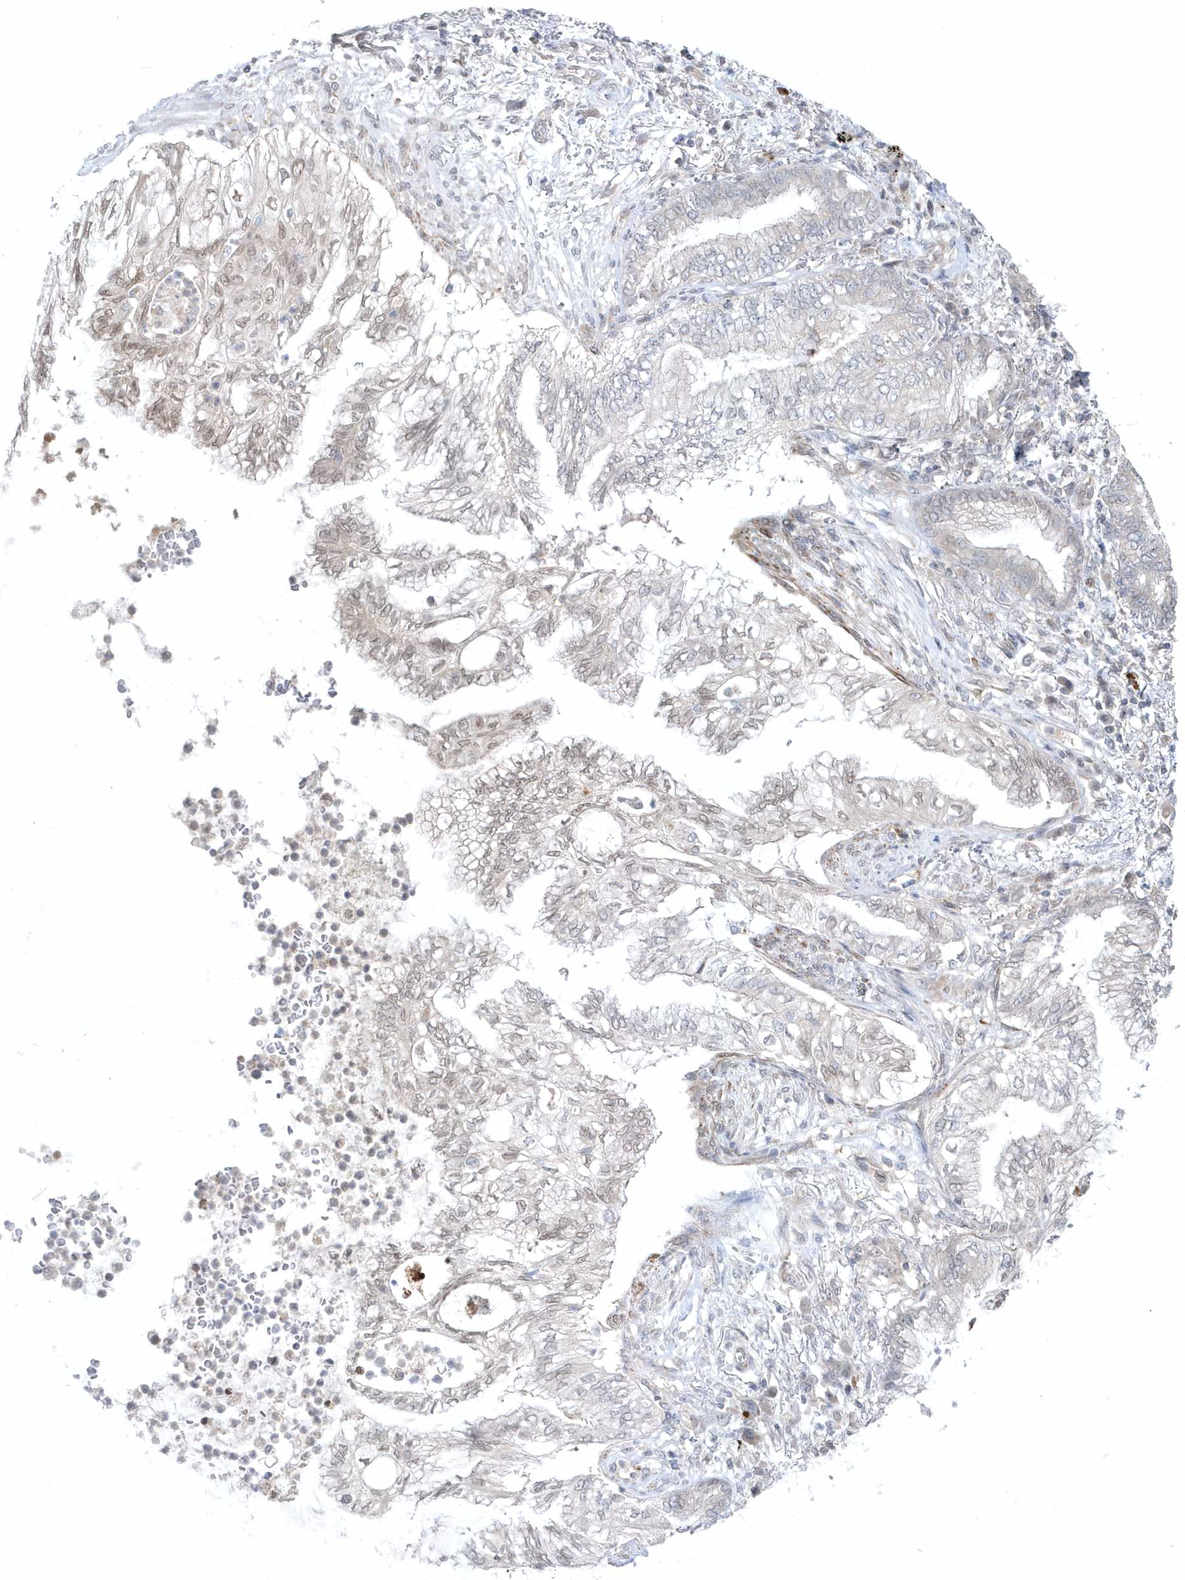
{"staining": {"intensity": "weak", "quantity": "25%-75%", "location": "nuclear"}, "tissue": "lung cancer", "cell_type": "Tumor cells", "image_type": "cancer", "snomed": [{"axis": "morphology", "description": "Adenocarcinoma, NOS"}, {"axis": "topography", "description": "Lung"}], "caption": "Lung cancer stained for a protein displays weak nuclear positivity in tumor cells.", "gene": "DHX57", "patient": {"sex": "female", "age": 70}}